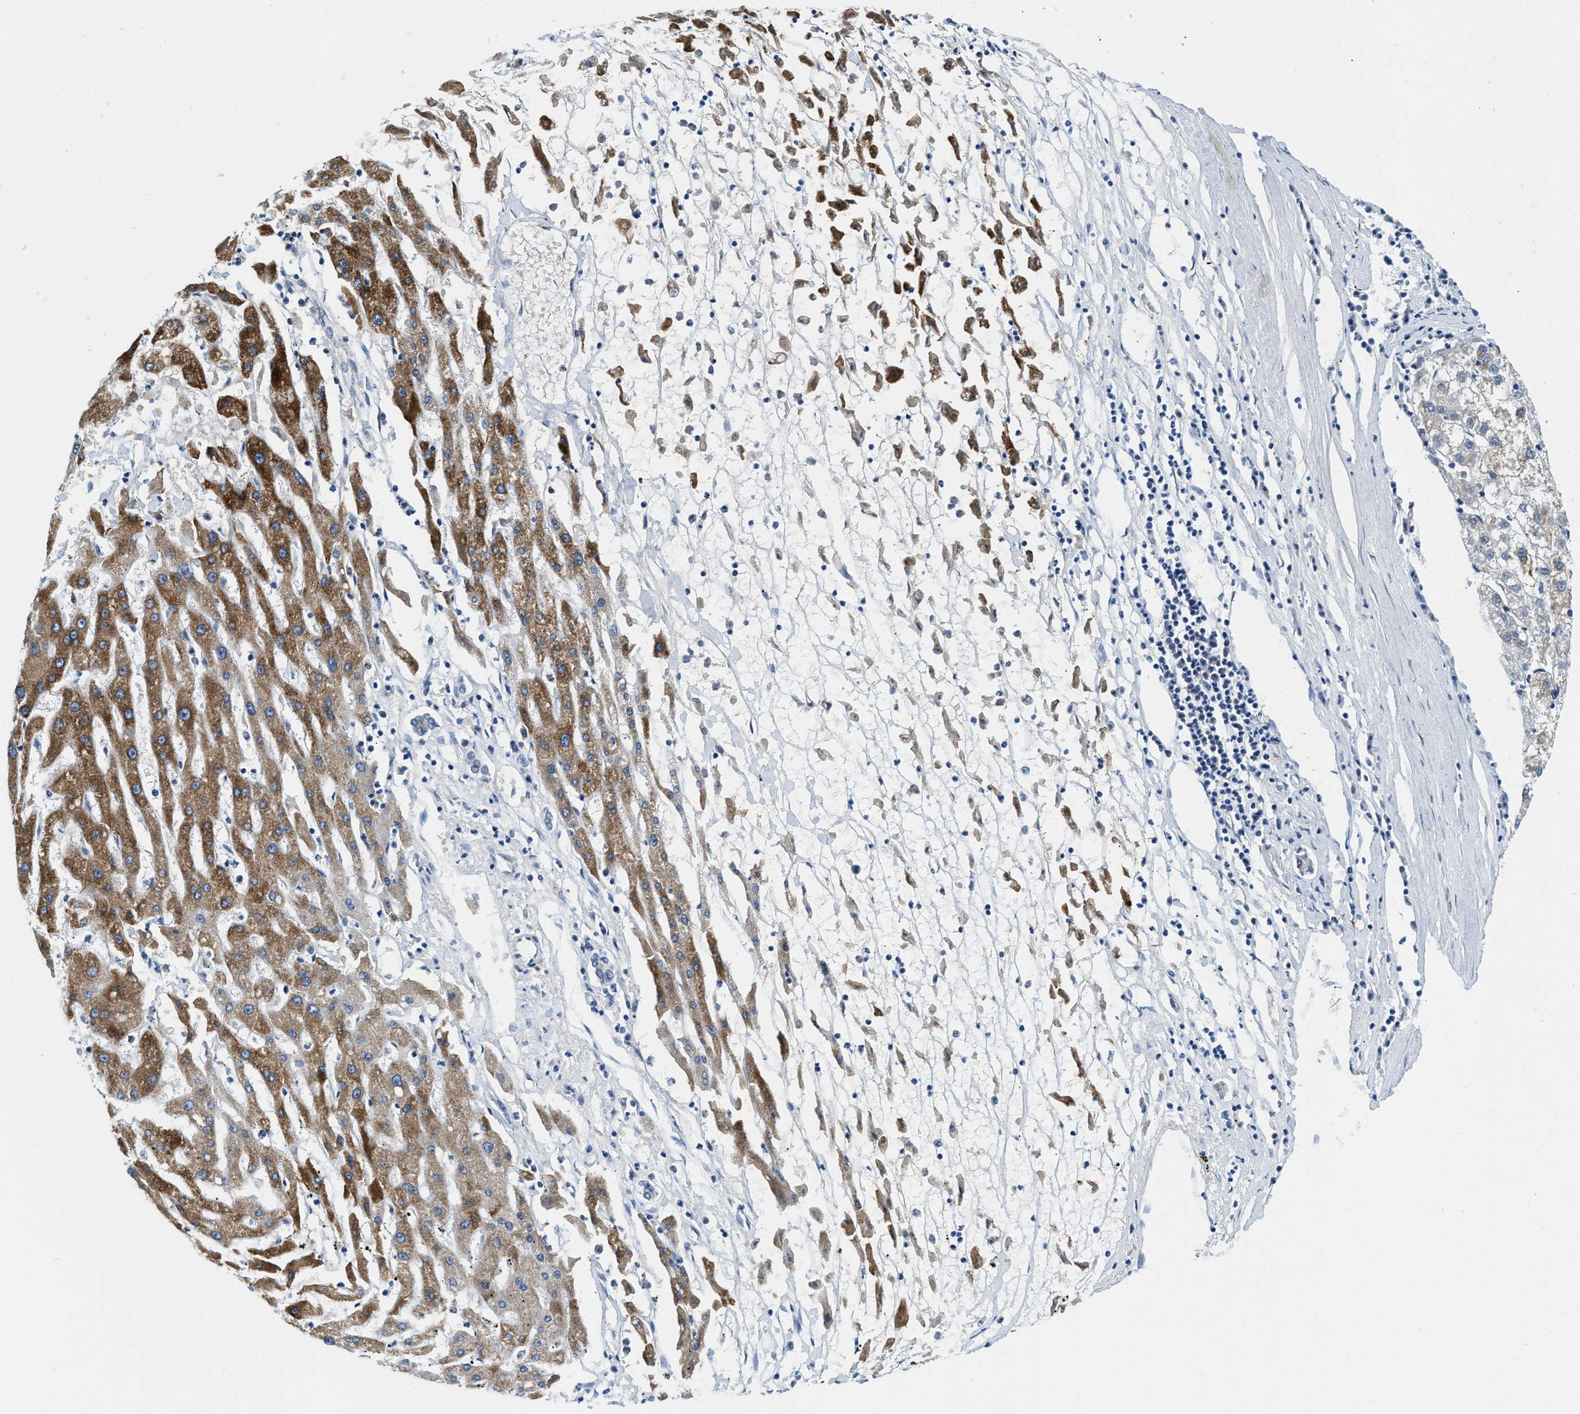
{"staining": {"intensity": "moderate", "quantity": ">75%", "location": "cytoplasmic/membranous"}, "tissue": "liver cancer", "cell_type": "Tumor cells", "image_type": "cancer", "snomed": [{"axis": "morphology", "description": "Carcinoma, Hepatocellular, NOS"}, {"axis": "topography", "description": "Liver"}], "caption": "An IHC photomicrograph of neoplastic tissue is shown. Protein staining in brown labels moderate cytoplasmic/membranous positivity in liver cancer within tumor cells. (DAB (3,3'-diaminobenzidine) IHC, brown staining for protein, blue staining for nuclei).", "gene": "MBL2", "patient": {"sex": "male", "age": 72}}